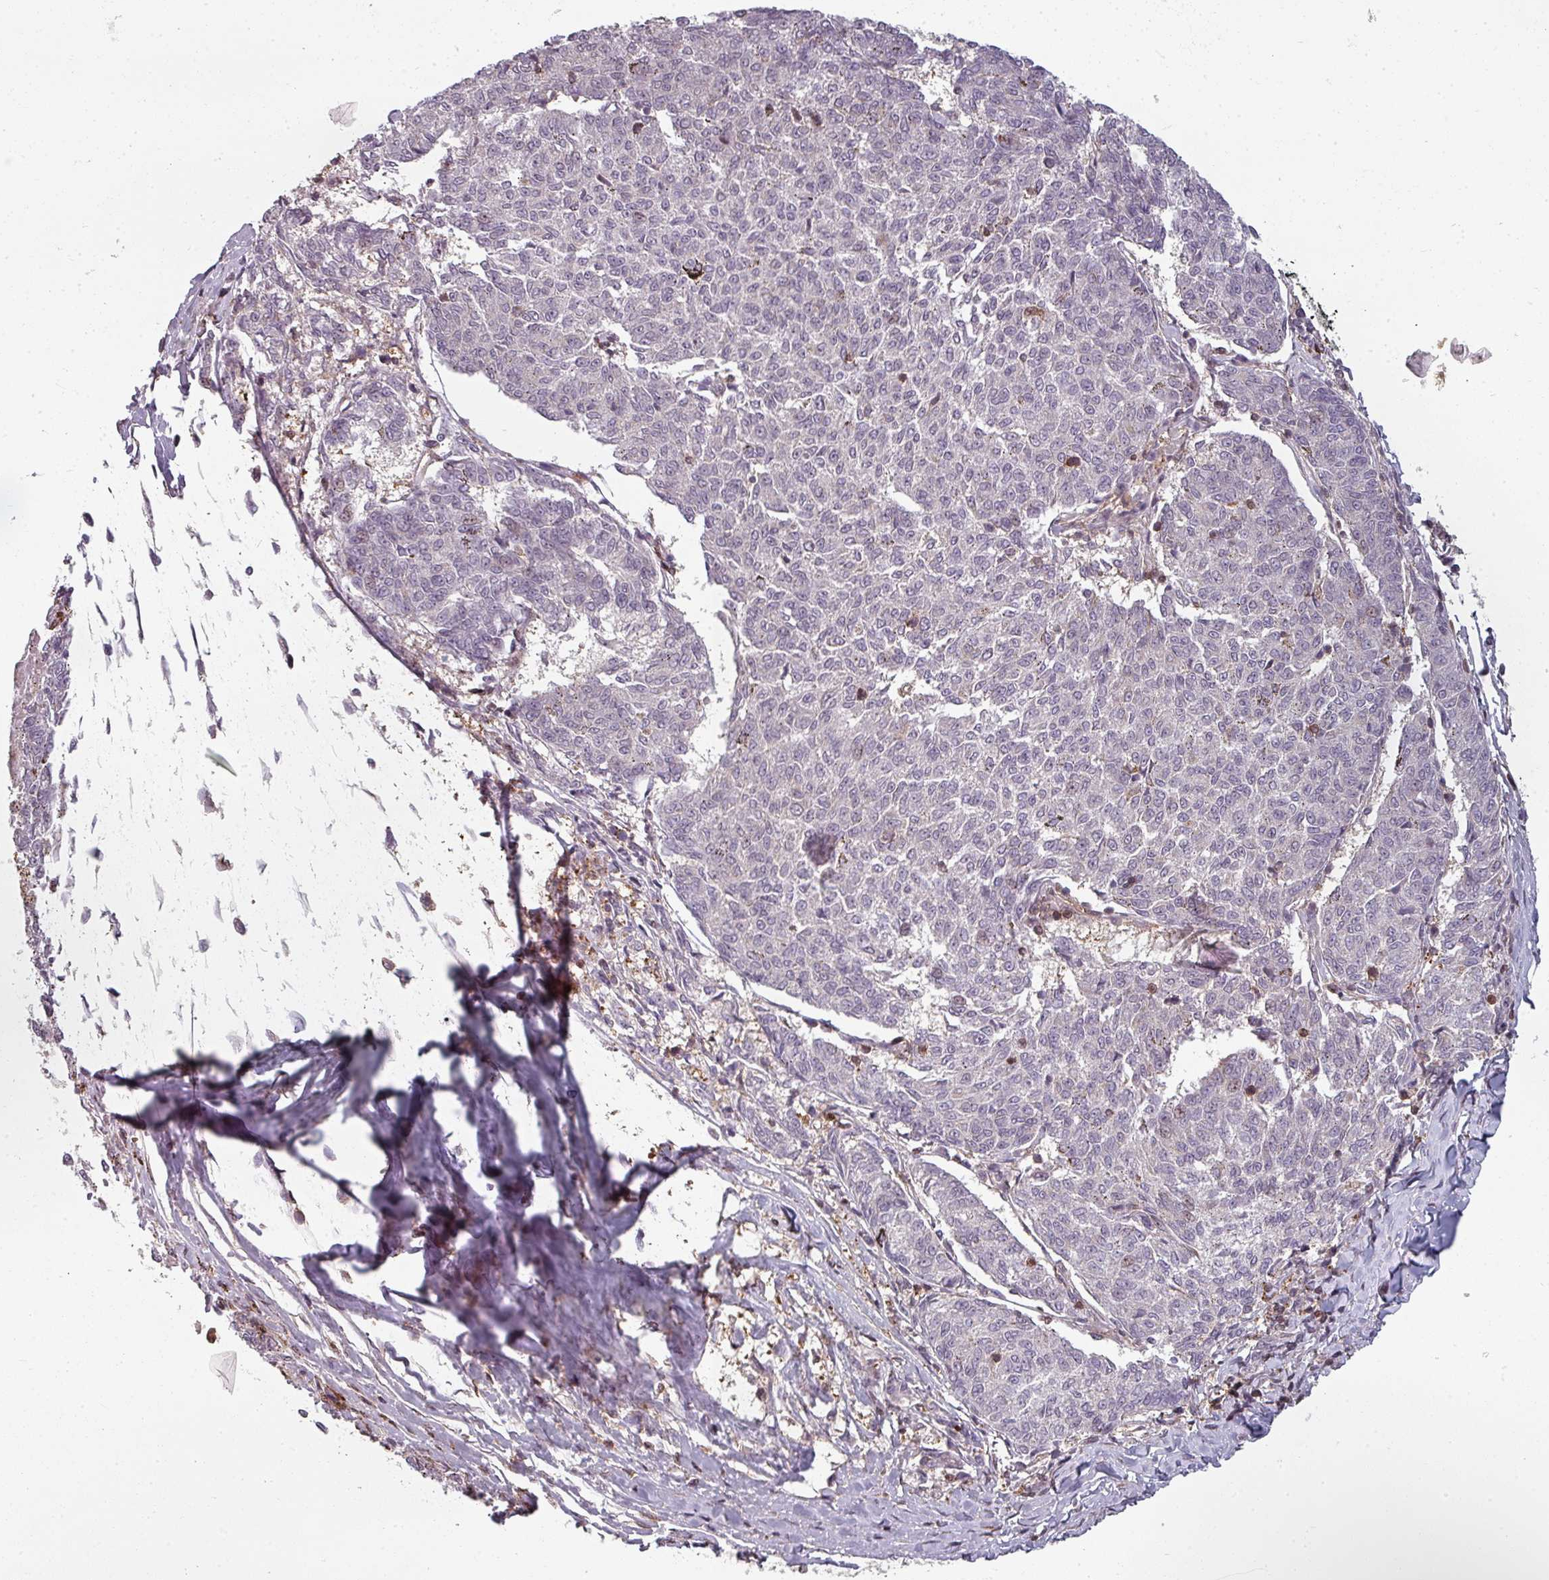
{"staining": {"intensity": "negative", "quantity": "none", "location": "none"}, "tissue": "melanoma", "cell_type": "Tumor cells", "image_type": "cancer", "snomed": [{"axis": "morphology", "description": "Malignant melanoma, NOS"}, {"axis": "topography", "description": "Skin"}], "caption": "Tumor cells show no significant positivity in melanoma.", "gene": "CLIC1", "patient": {"sex": "female", "age": 72}}